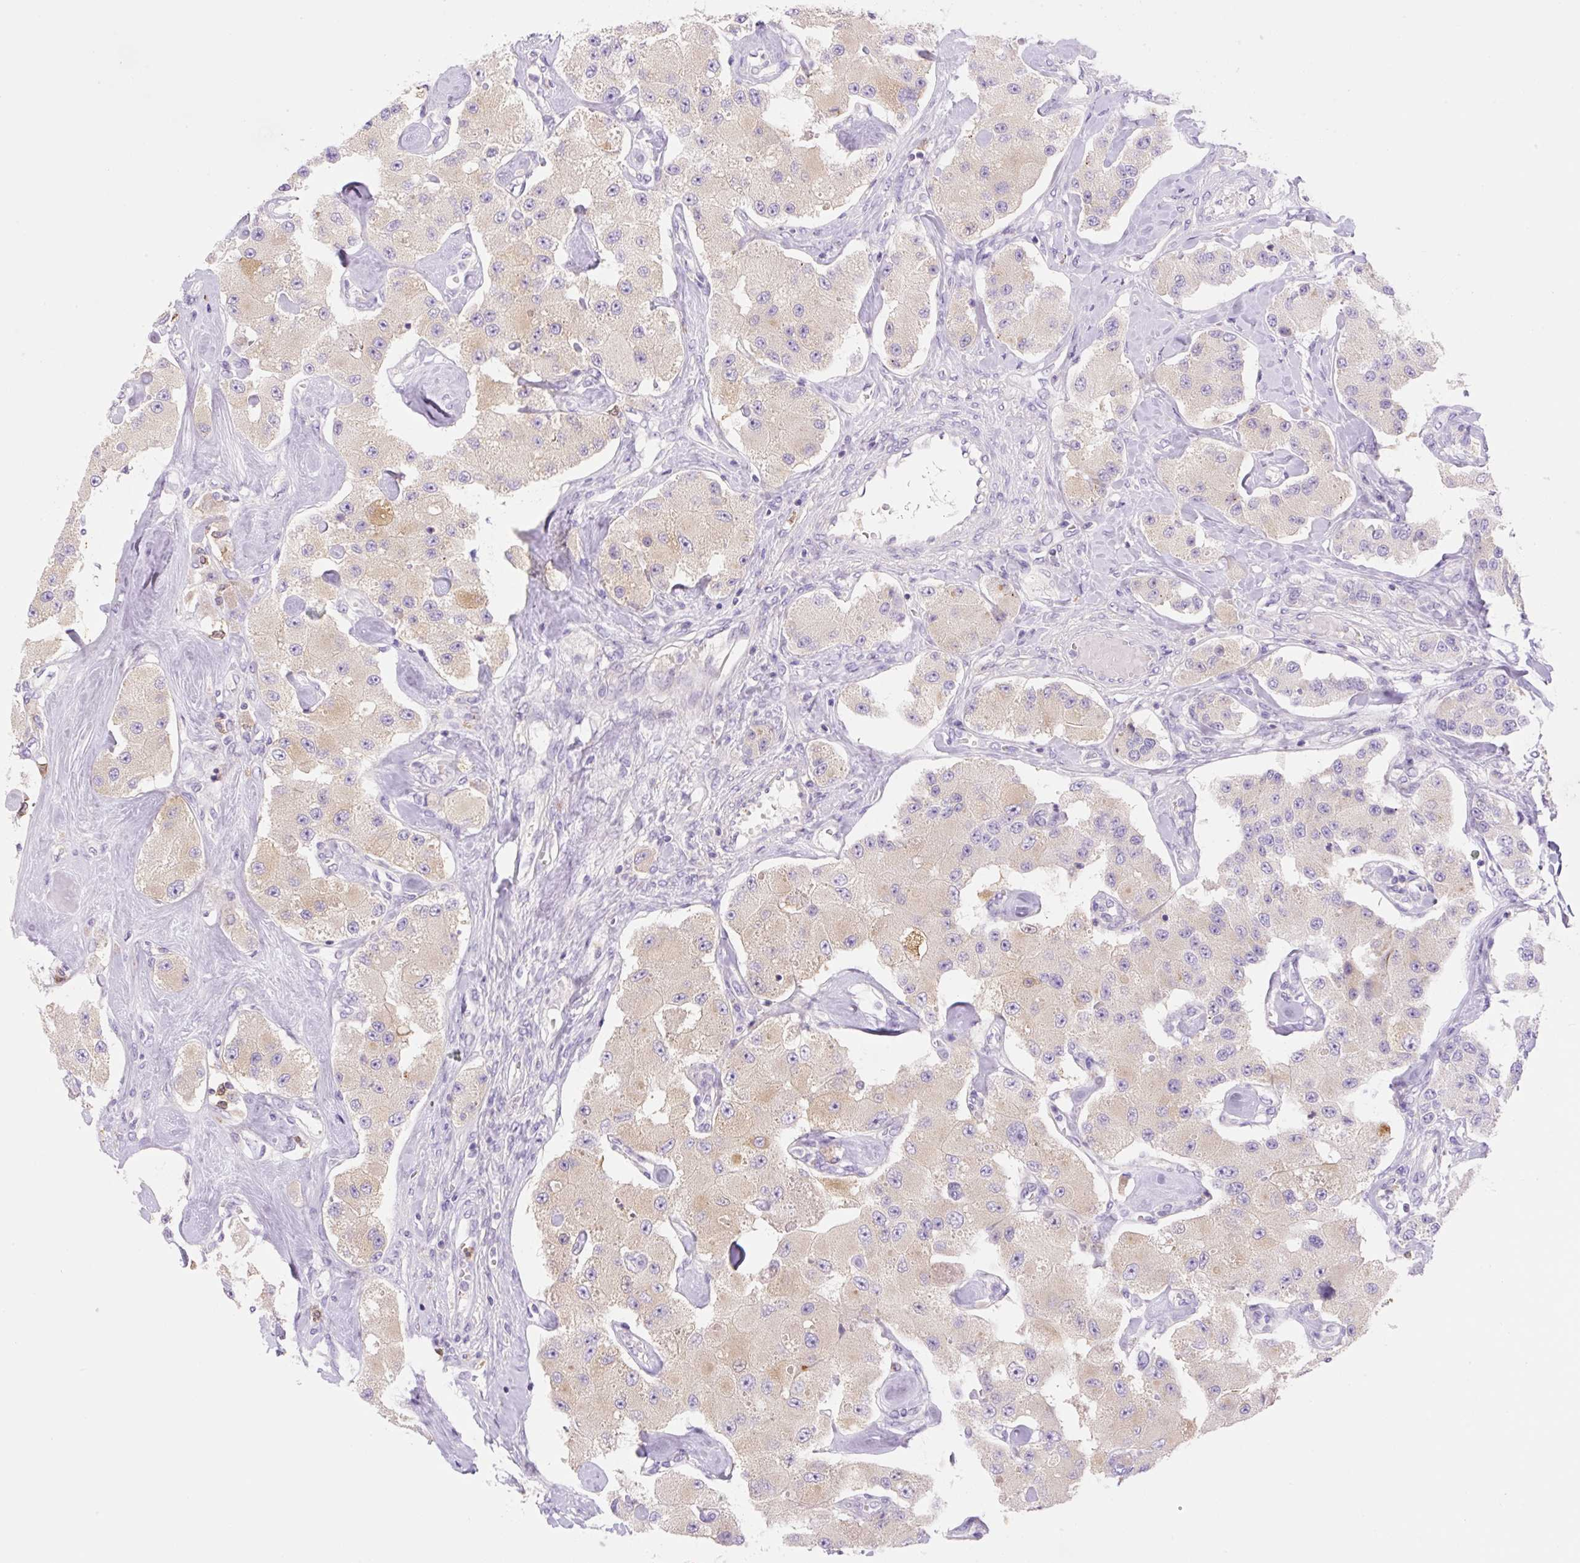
{"staining": {"intensity": "negative", "quantity": "none", "location": "none"}, "tissue": "carcinoid", "cell_type": "Tumor cells", "image_type": "cancer", "snomed": [{"axis": "morphology", "description": "Carcinoid, malignant, NOS"}, {"axis": "topography", "description": "Pancreas"}], "caption": "There is no significant positivity in tumor cells of carcinoid.", "gene": "DENND5A", "patient": {"sex": "male", "age": 41}}